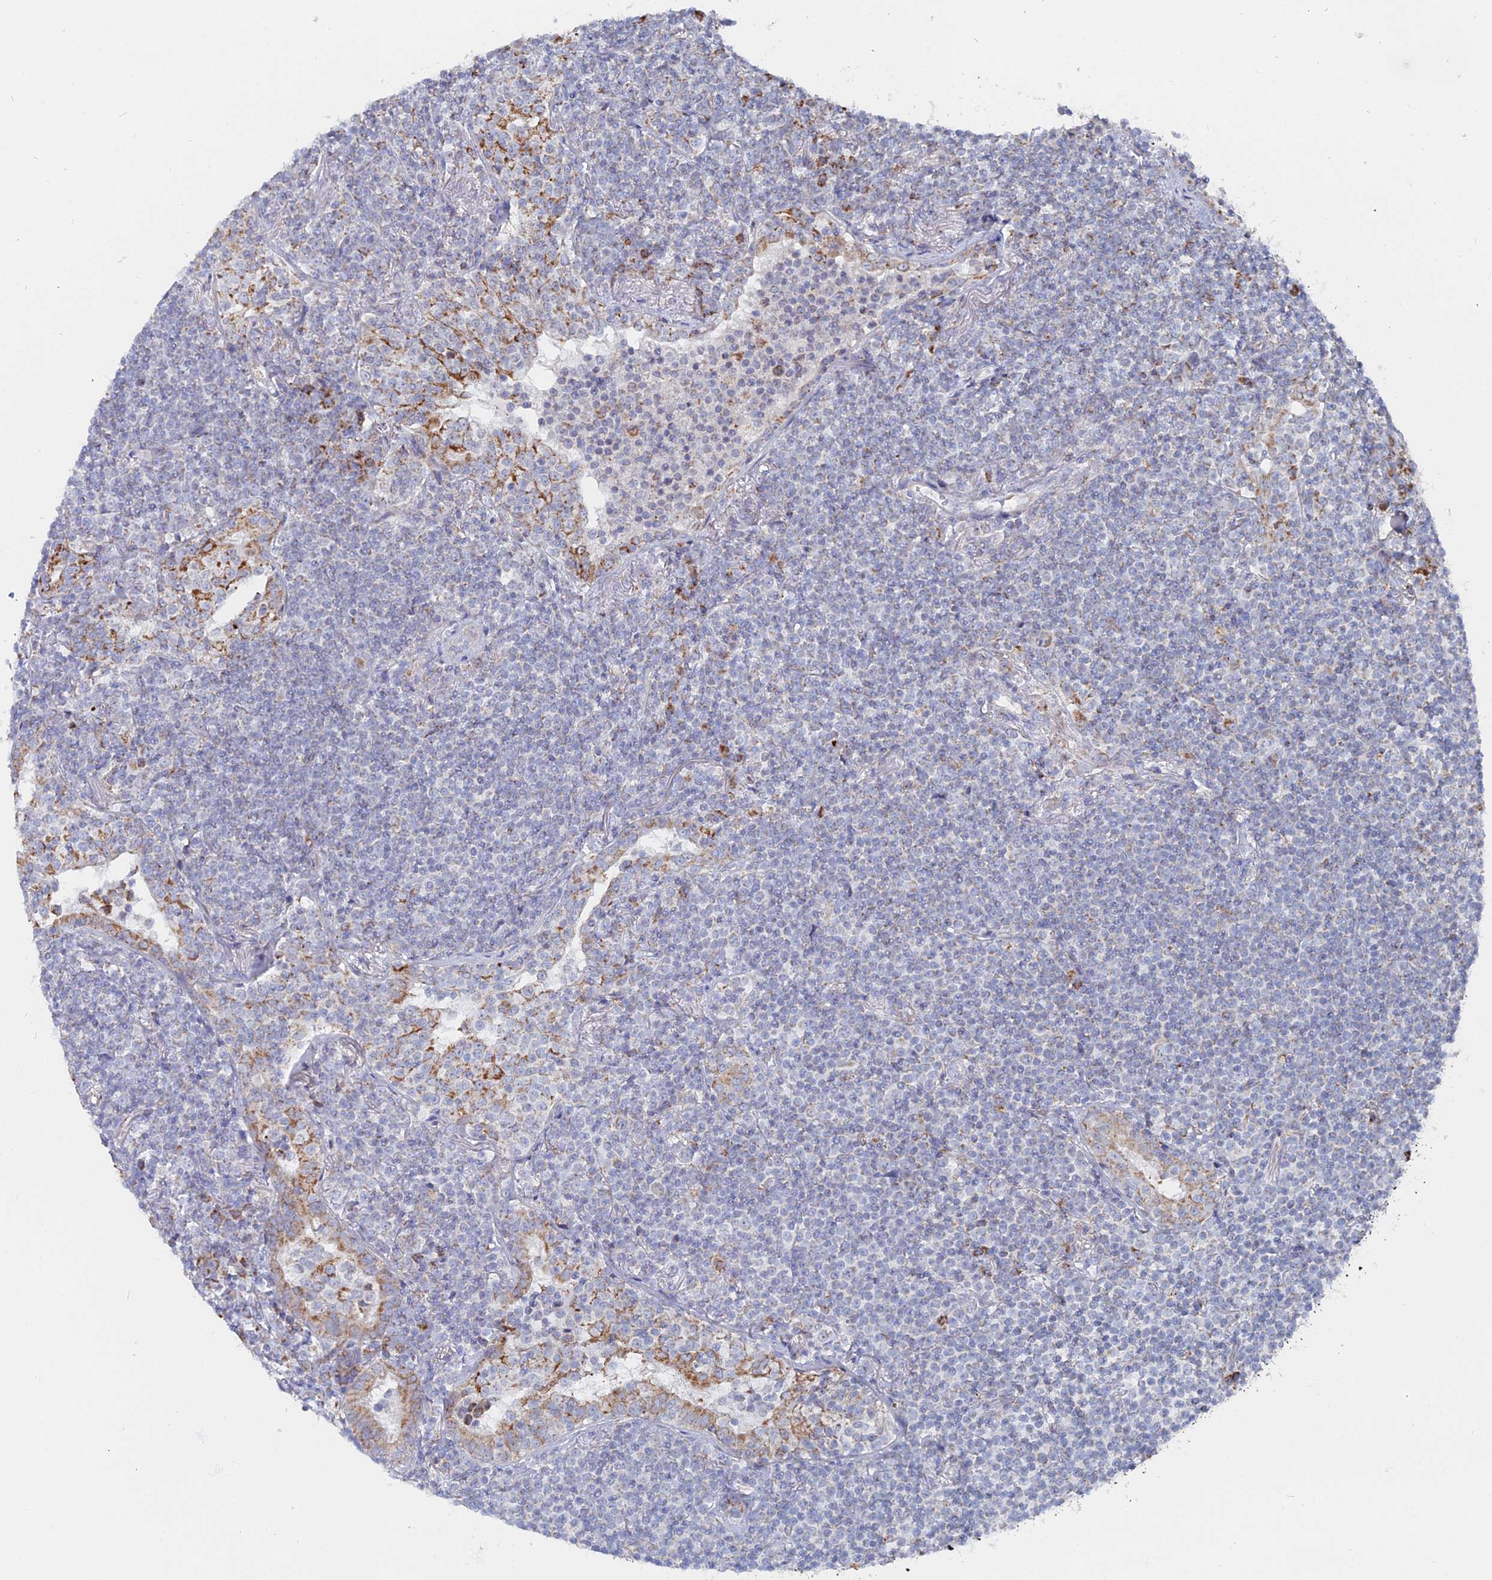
{"staining": {"intensity": "negative", "quantity": "none", "location": "none"}, "tissue": "lymphoma", "cell_type": "Tumor cells", "image_type": "cancer", "snomed": [{"axis": "morphology", "description": "Malignant lymphoma, non-Hodgkin's type, Low grade"}, {"axis": "topography", "description": "Lung"}], "caption": "Tumor cells are negative for brown protein staining in low-grade malignant lymphoma, non-Hodgkin's type.", "gene": "MPC1", "patient": {"sex": "female", "age": 71}}